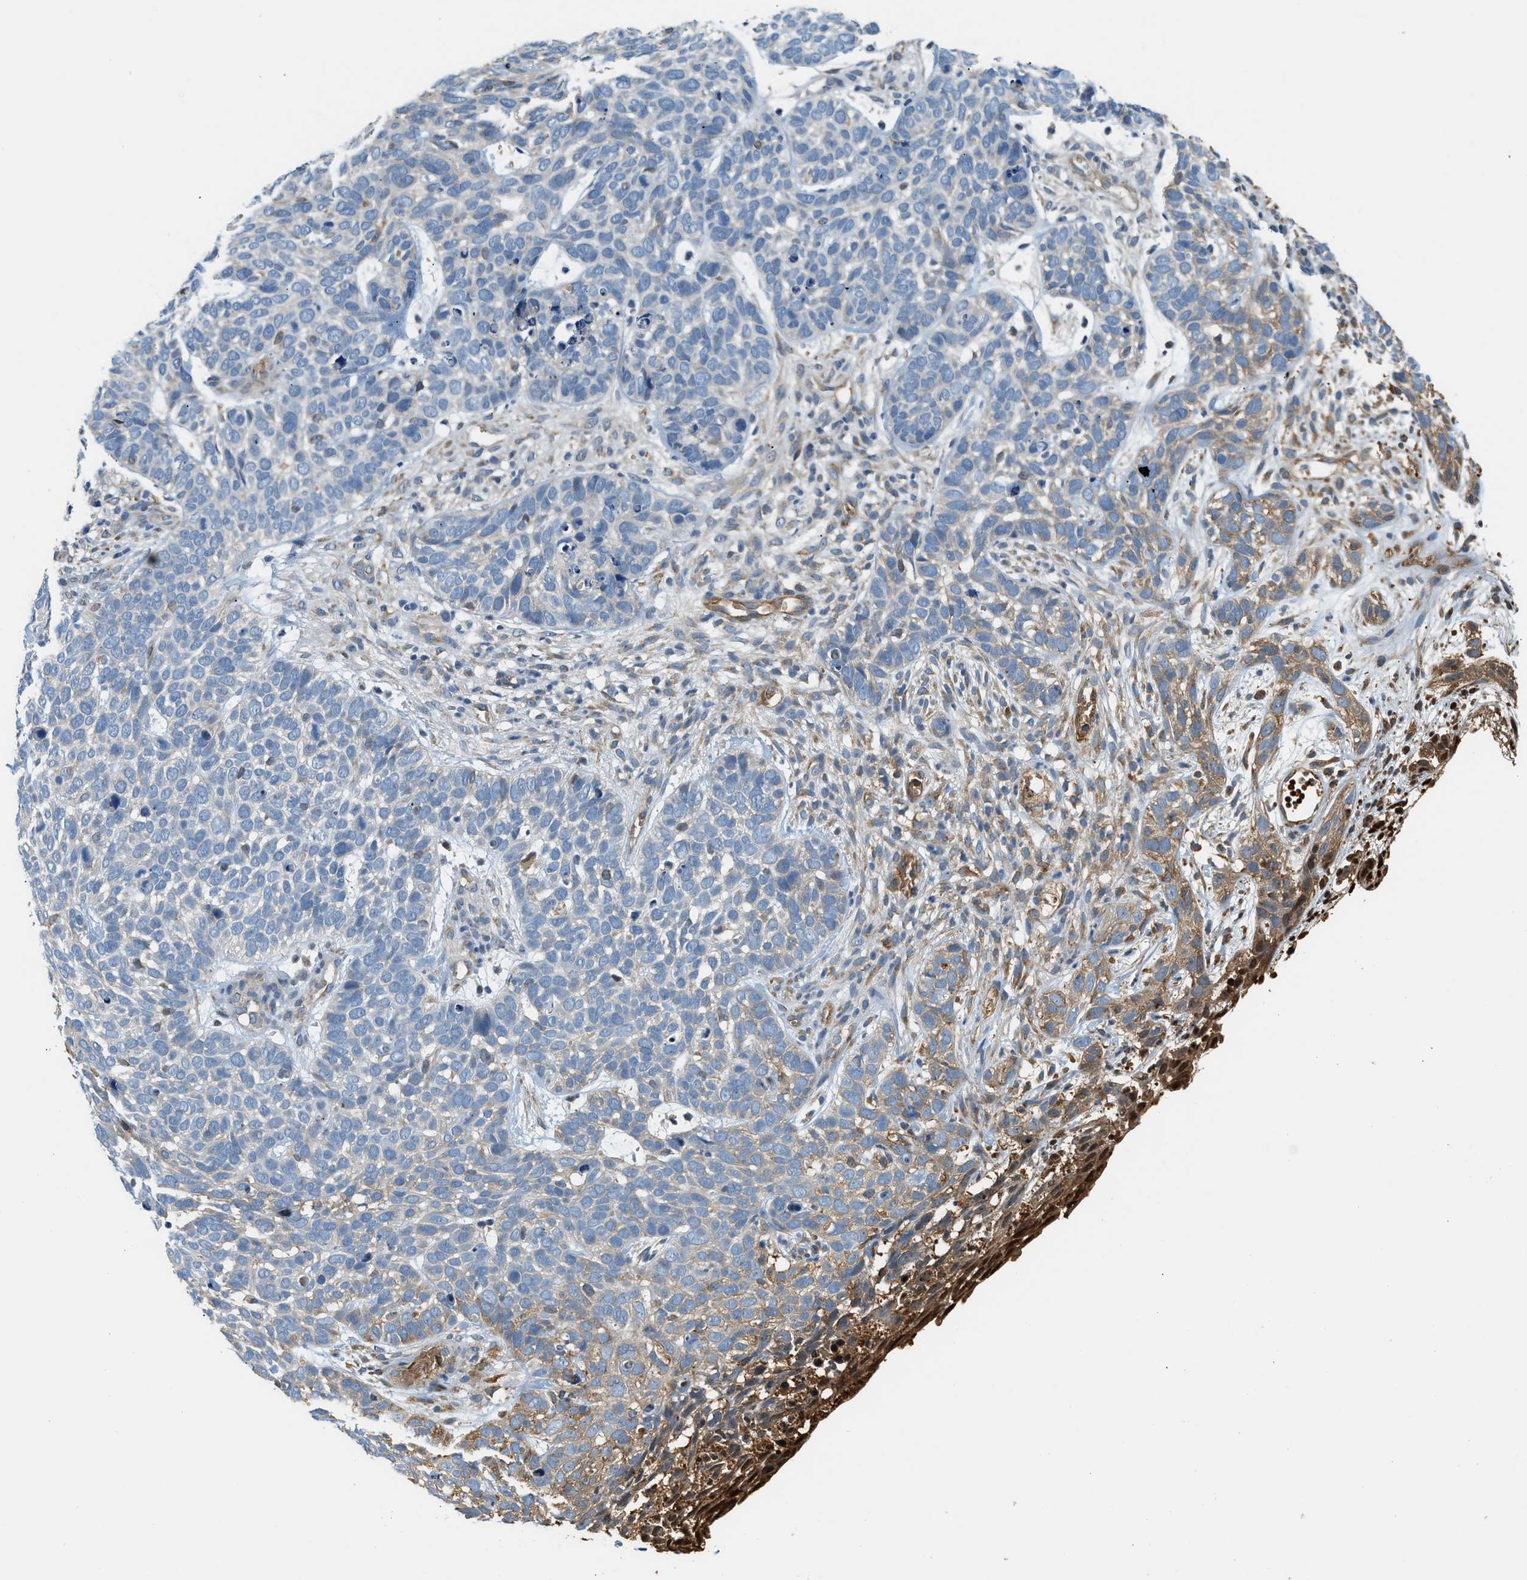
{"staining": {"intensity": "moderate", "quantity": "<25%", "location": "cytoplasmic/membranous"}, "tissue": "skin cancer", "cell_type": "Tumor cells", "image_type": "cancer", "snomed": [{"axis": "morphology", "description": "Basal cell carcinoma"}, {"axis": "topography", "description": "Skin"}], "caption": "Immunohistochemistry (IHC) (DAB (3,3'-diaminobenzidine)) staining of skin cancer displays moderate cytoplasmic/membranous protein positivity in about <25% of tumor cells.", "gene": "CYTH2", "patient": {"sex": "male", "age": 87}}